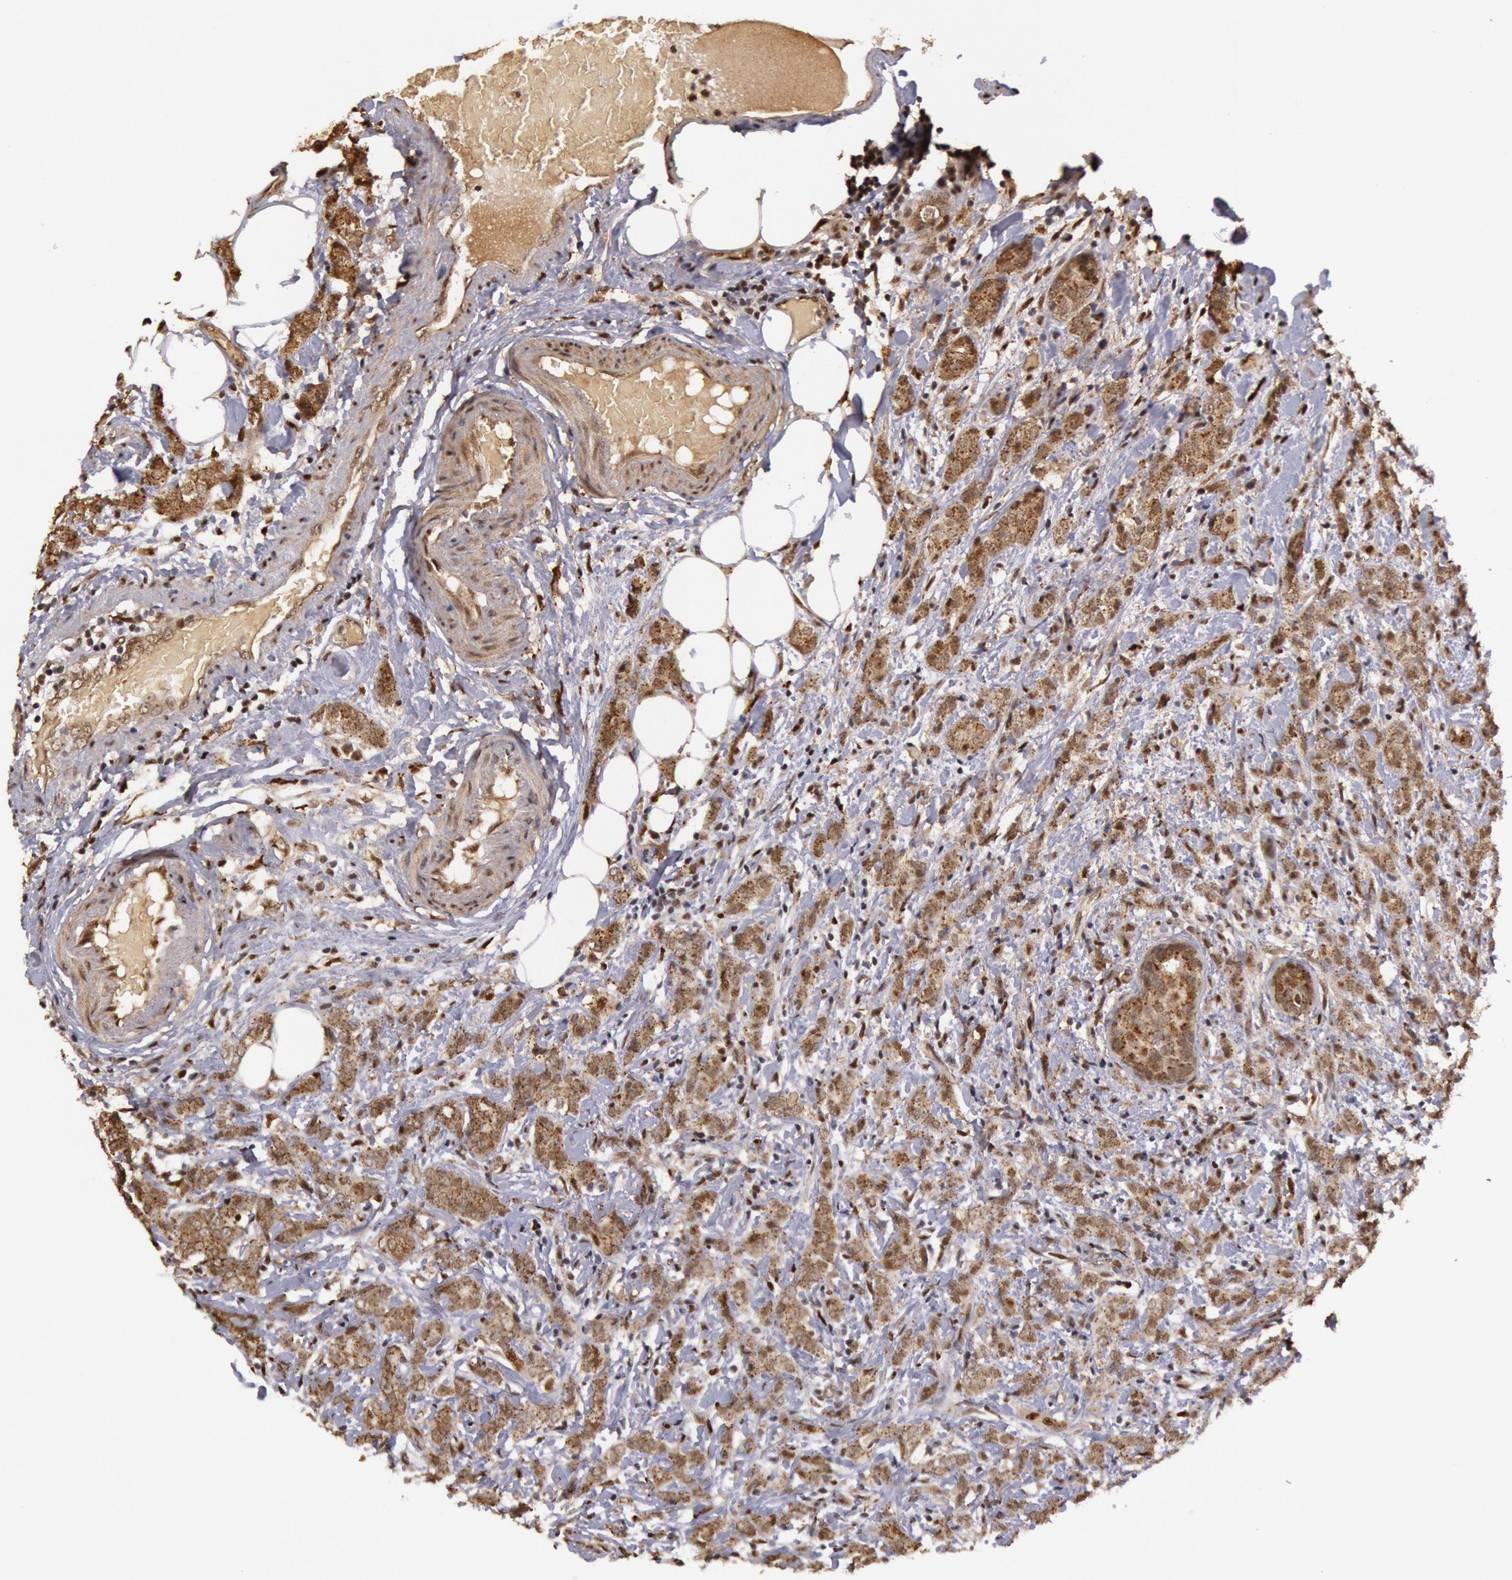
{"staining": {"intensity": "moderate", "quantity": ">75%", "location": "cytoplasmic/membranous,nuclear"}, "tissue": "breast cancer", "cell_type": "Tumor cells", "image_type": "cancer", "snomed": [{"axis": "morphology", "description": "Duct carcinoma"}, {"axis": "topography", "description": "Breast"}], "caption": "Human breast invasive ductal carcinoma stained for a protein (brown) reveals moderate cytoplasmic/membranous and nuclear positive positivity in about >75% of tumor cells.", "gene": "LIG4", "patient": {"sex": "female", "age": 53}}